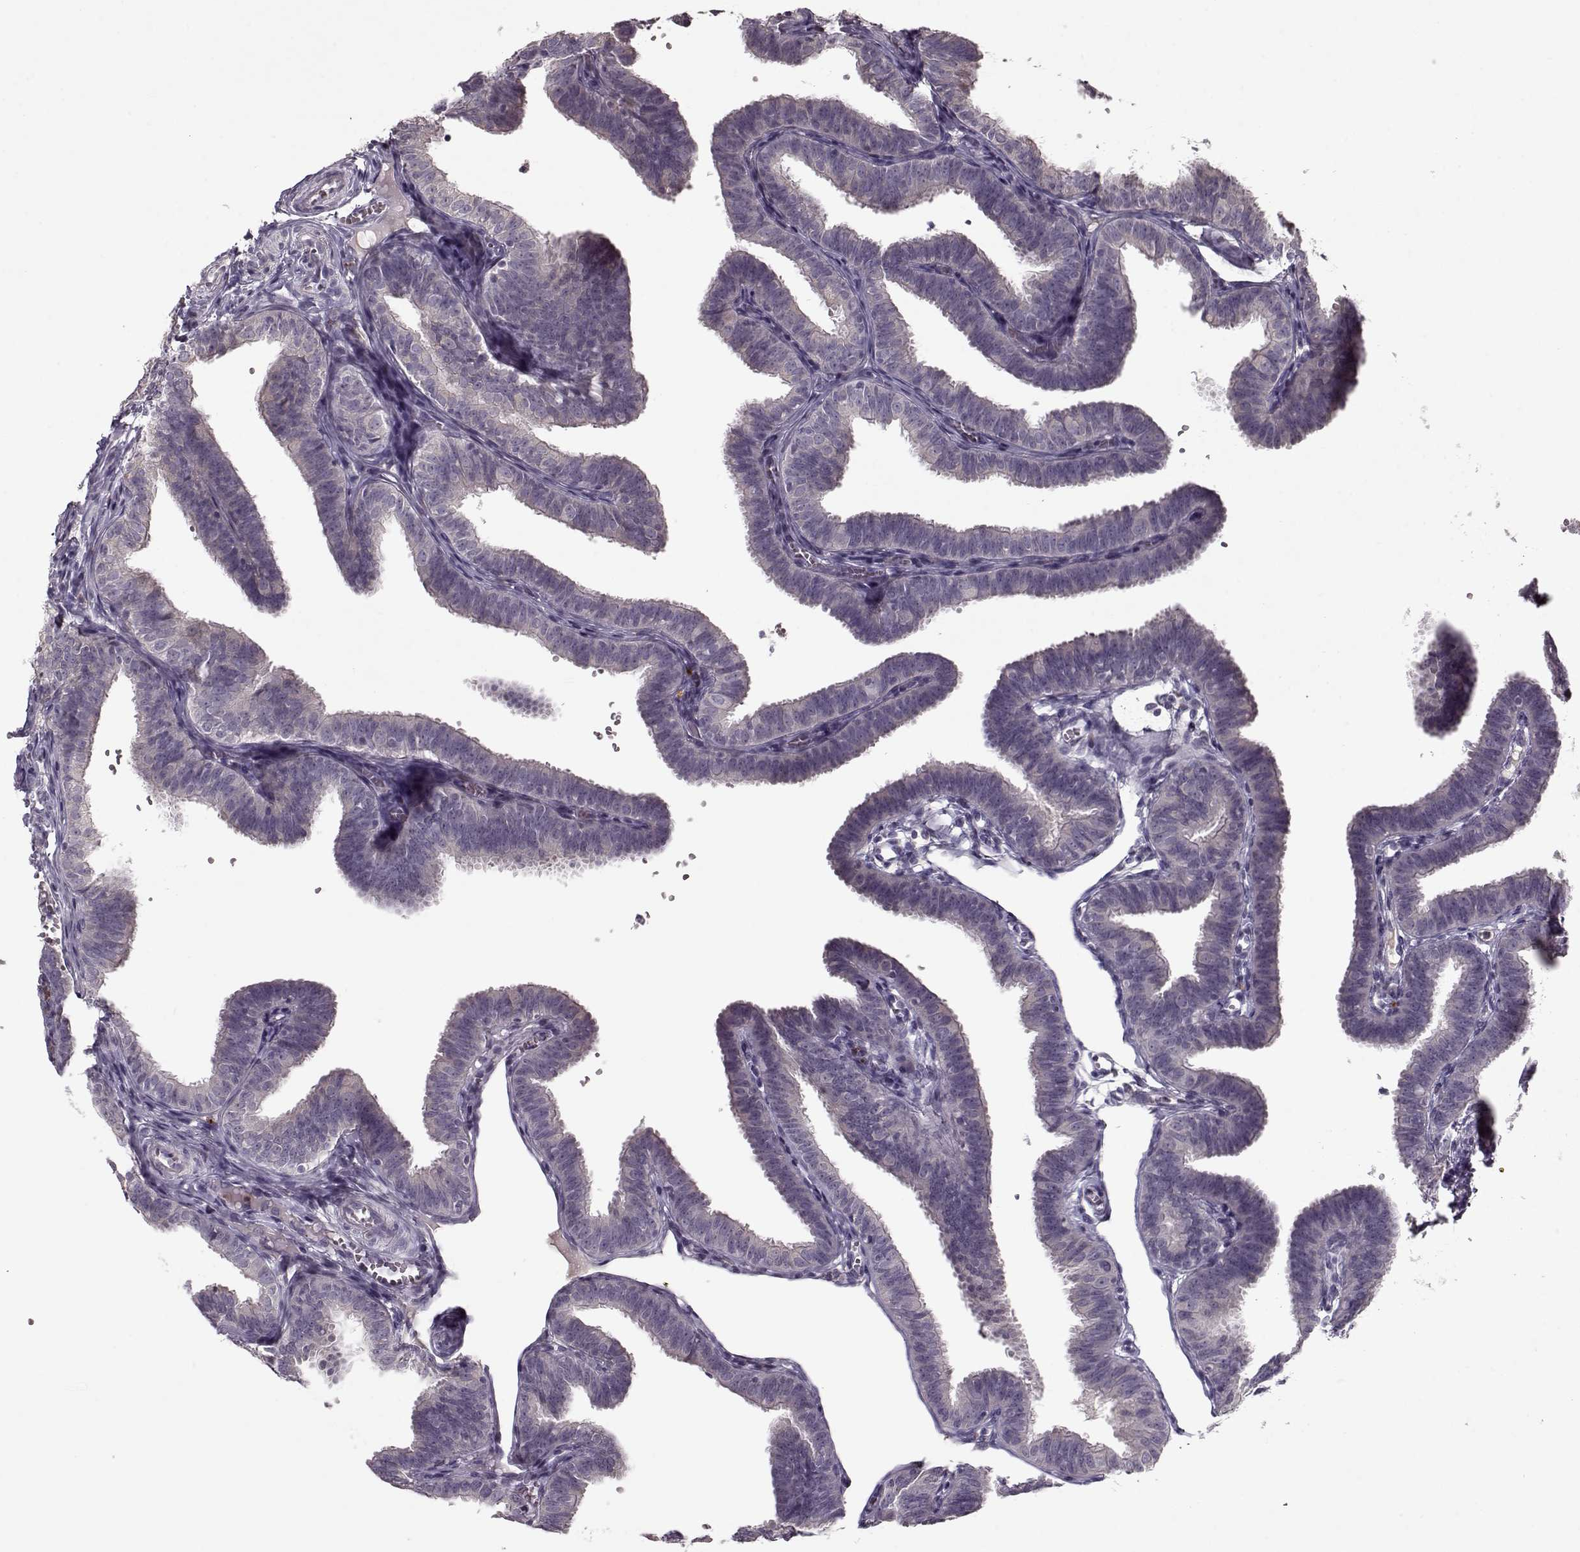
{"staining": {"intensity": "negative", "quantity": "none", "location": "none"}, "tissue": "fallopian tube", "cell_type": "Glandular cells", "image_type": "normal", "snomed": [{"axis": "morphology", "description": "Normal tissue, NOS"}, {"axis": "topography", "description": "Fallopian tube"}], "caption": "The histopathology image displays no significant positivity in glandular cells of fallopian tube.", "gene": "ACOT11", "patient": {"sex": "female", "age": 25}}